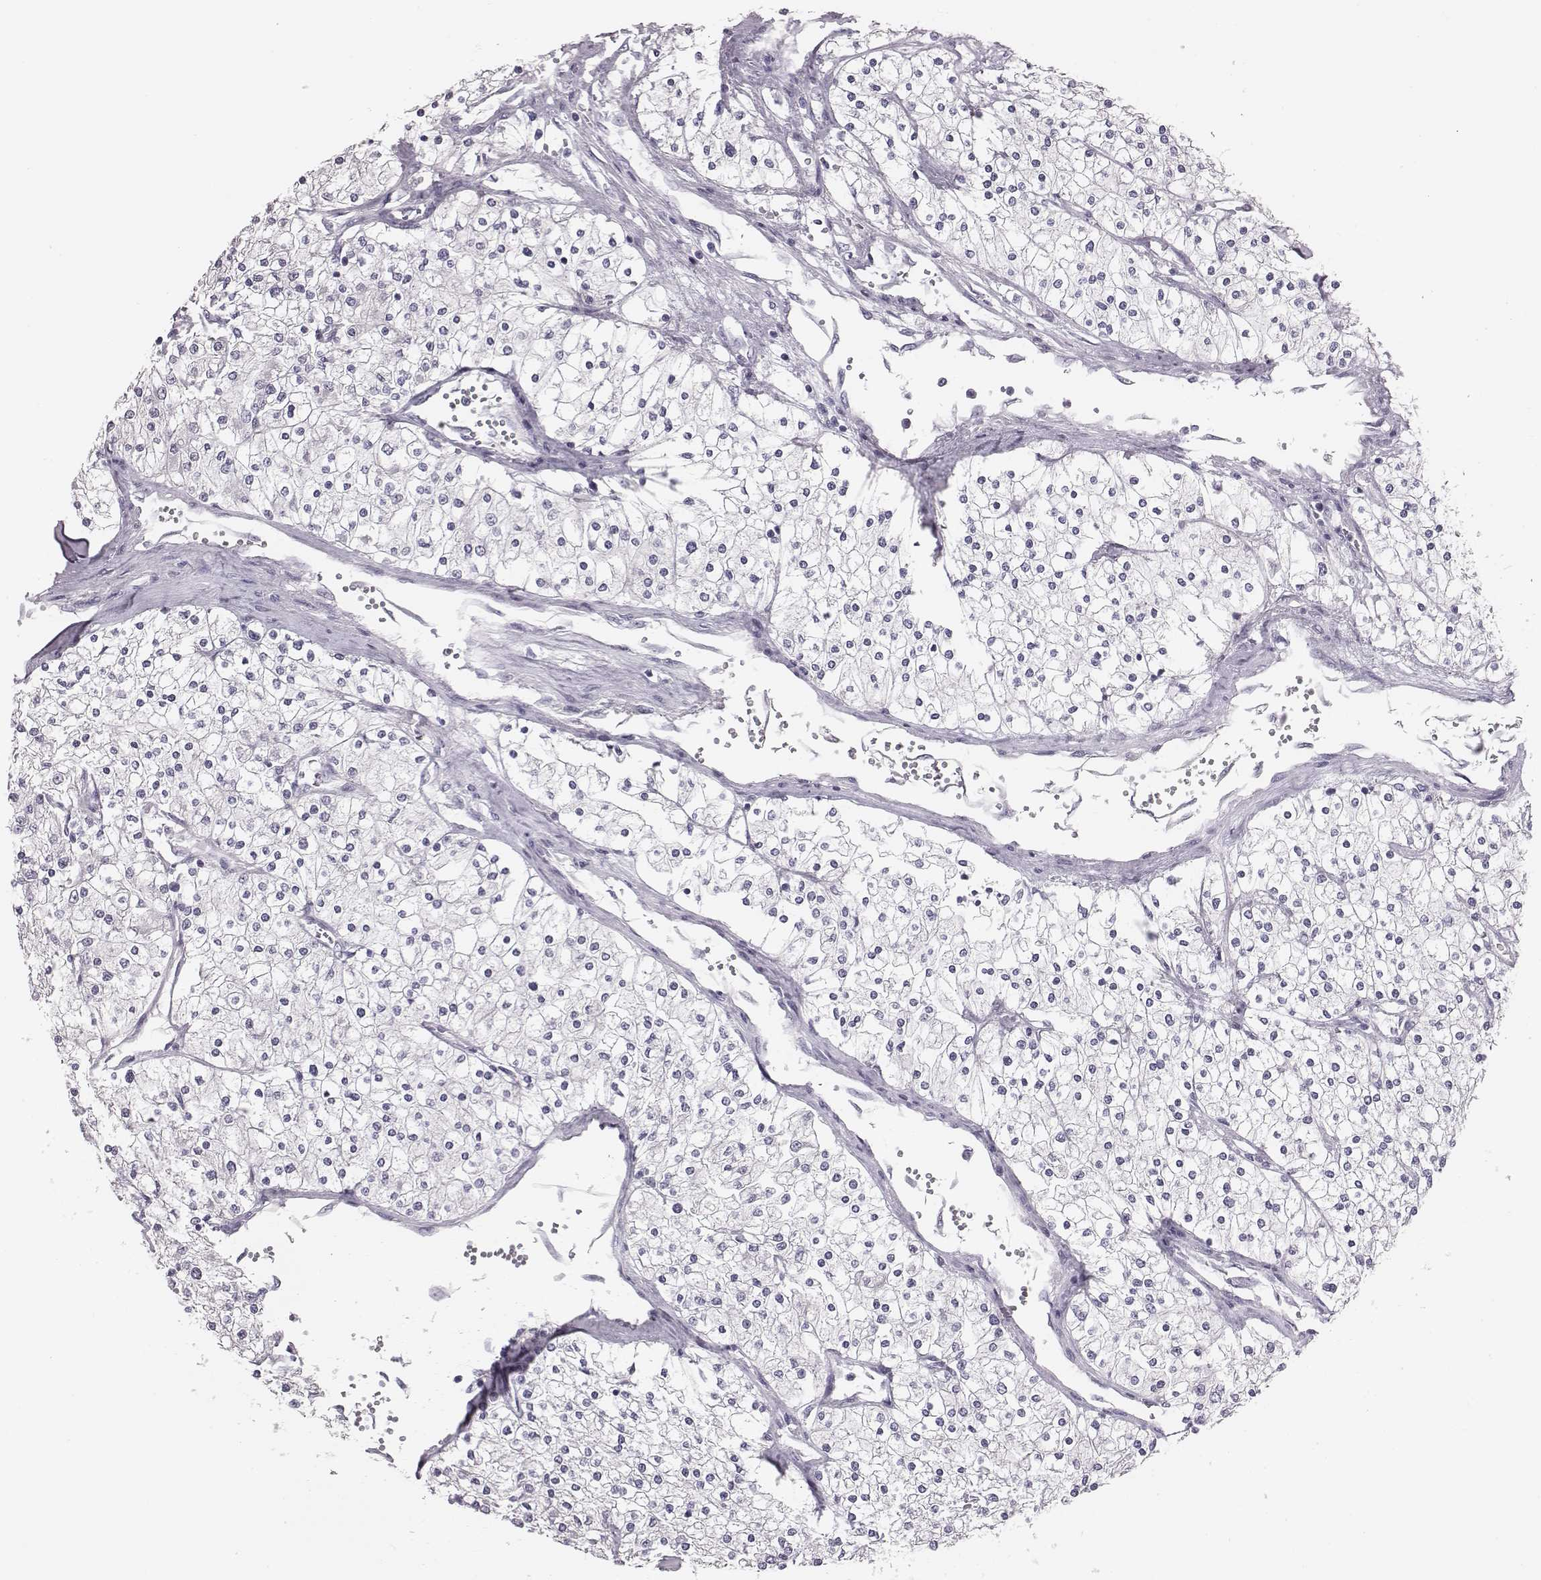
{"staining": {"intensity": "negative", "quantity": "none", "location": "none"}, "tissue": "renal cancer", "cell_type": "Tumor cells", "image_type": "cancer", "snomed": [{"axis": "morphology", "description": "Adenocarcinoma, NOS"}, {"axis": "topography", "description": "Kidney"}], "caption": "Tumor cells show no significant protein staining in adenocarcinoma (renal). The staining is performed using DAB (3,3'-diaminobenzidine) brown chromogen with nuclei counter-stained in using hematoxylin.", "gene": "CACNG4", "patient": {"sex": "male", "age": 80}}